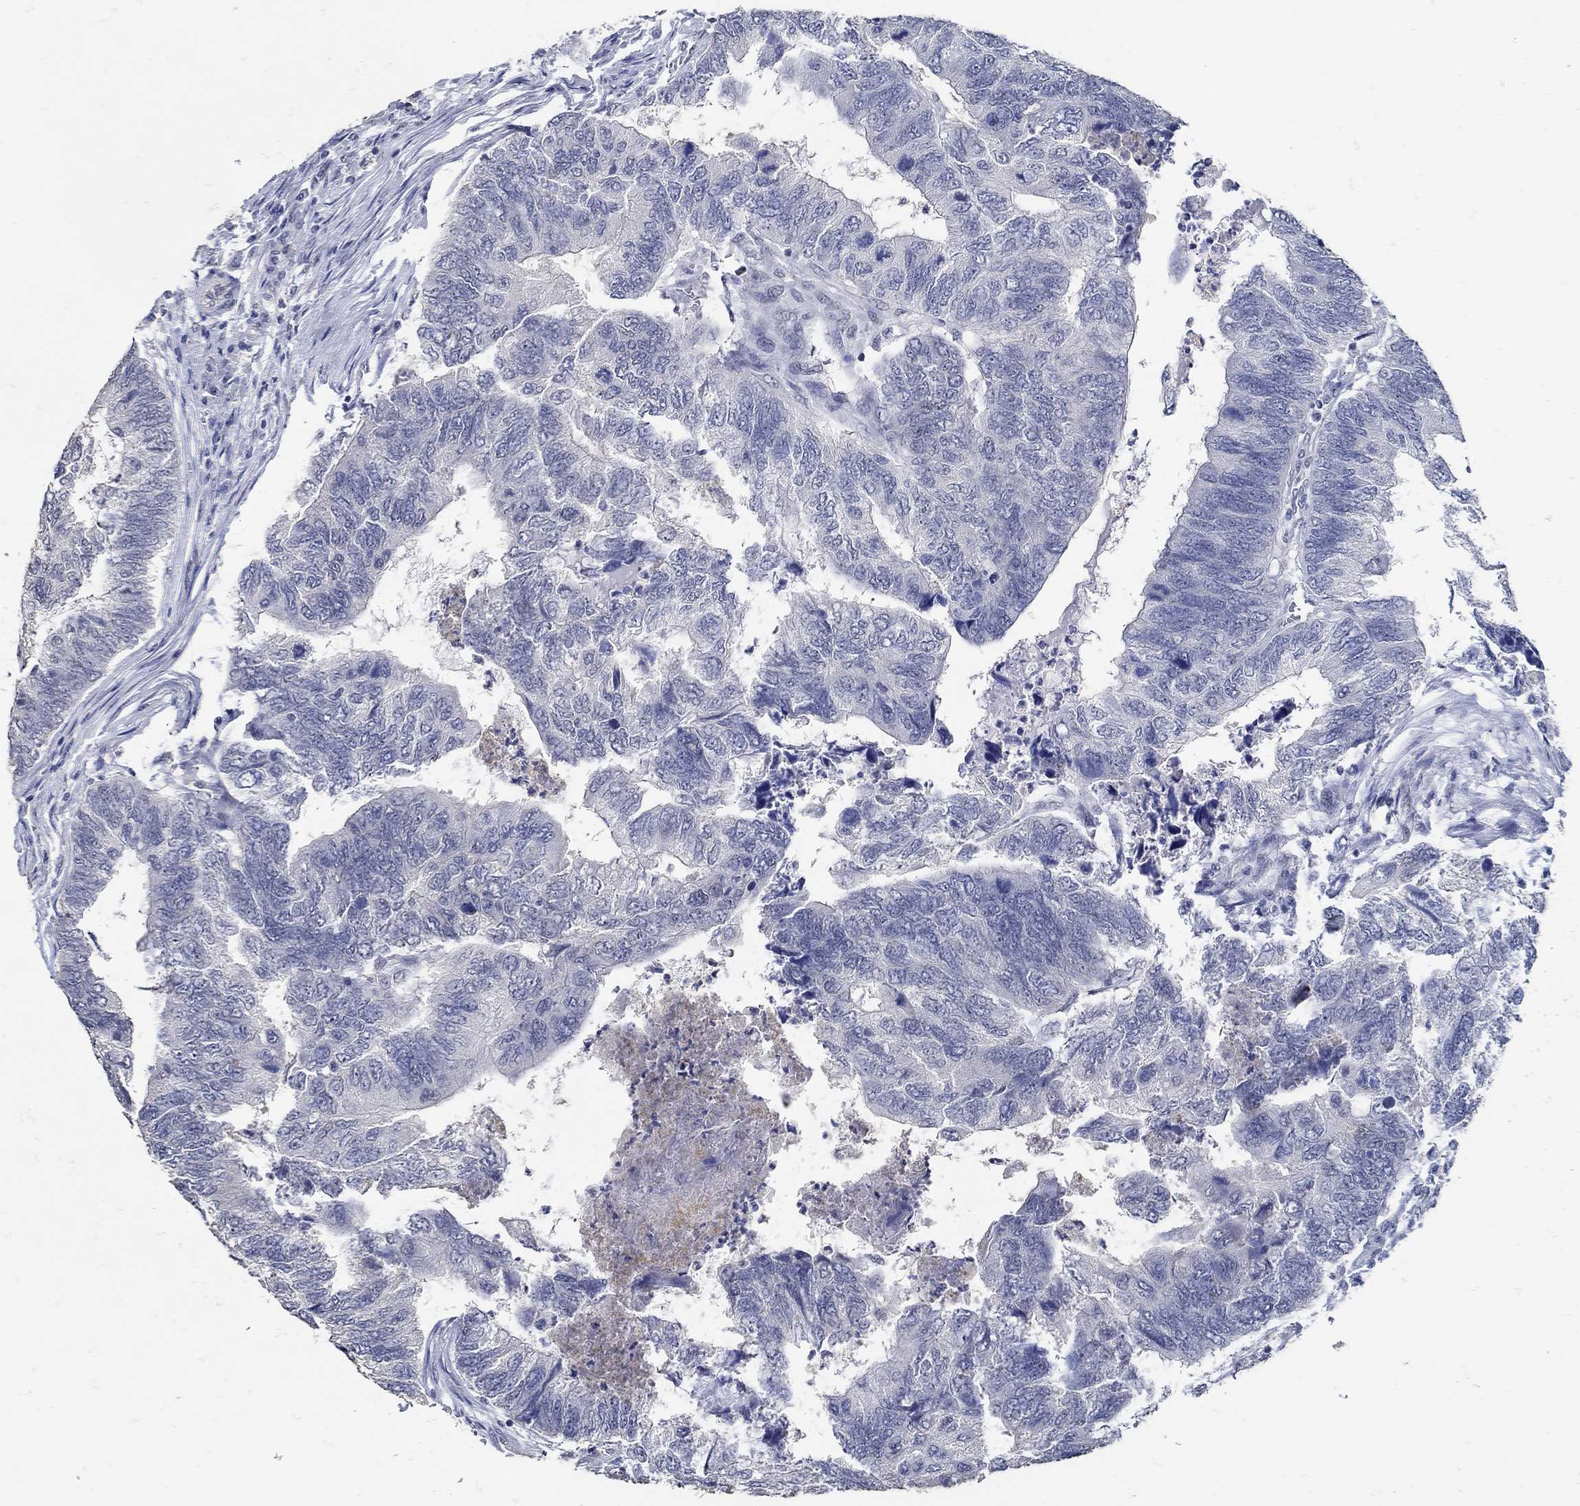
{"staining": {"intensity": "negative", "quantity": "none", "location": "none"}, "tissue": "colorectal cancer", "cell_type": "Tumor cells", "image_type": "cancer", "snomed": [{"axis": "morphology", "description": "Adenocarcinoma, NOS"}, {"axis": "topography", "description": "Colon"}], "caption": "Colorectal cancer was stained to show a protein in brown. There is no significant positivity in tumor cells.", "gene": "KCNN3", "patient": {"sex": "female", "age": 67}}